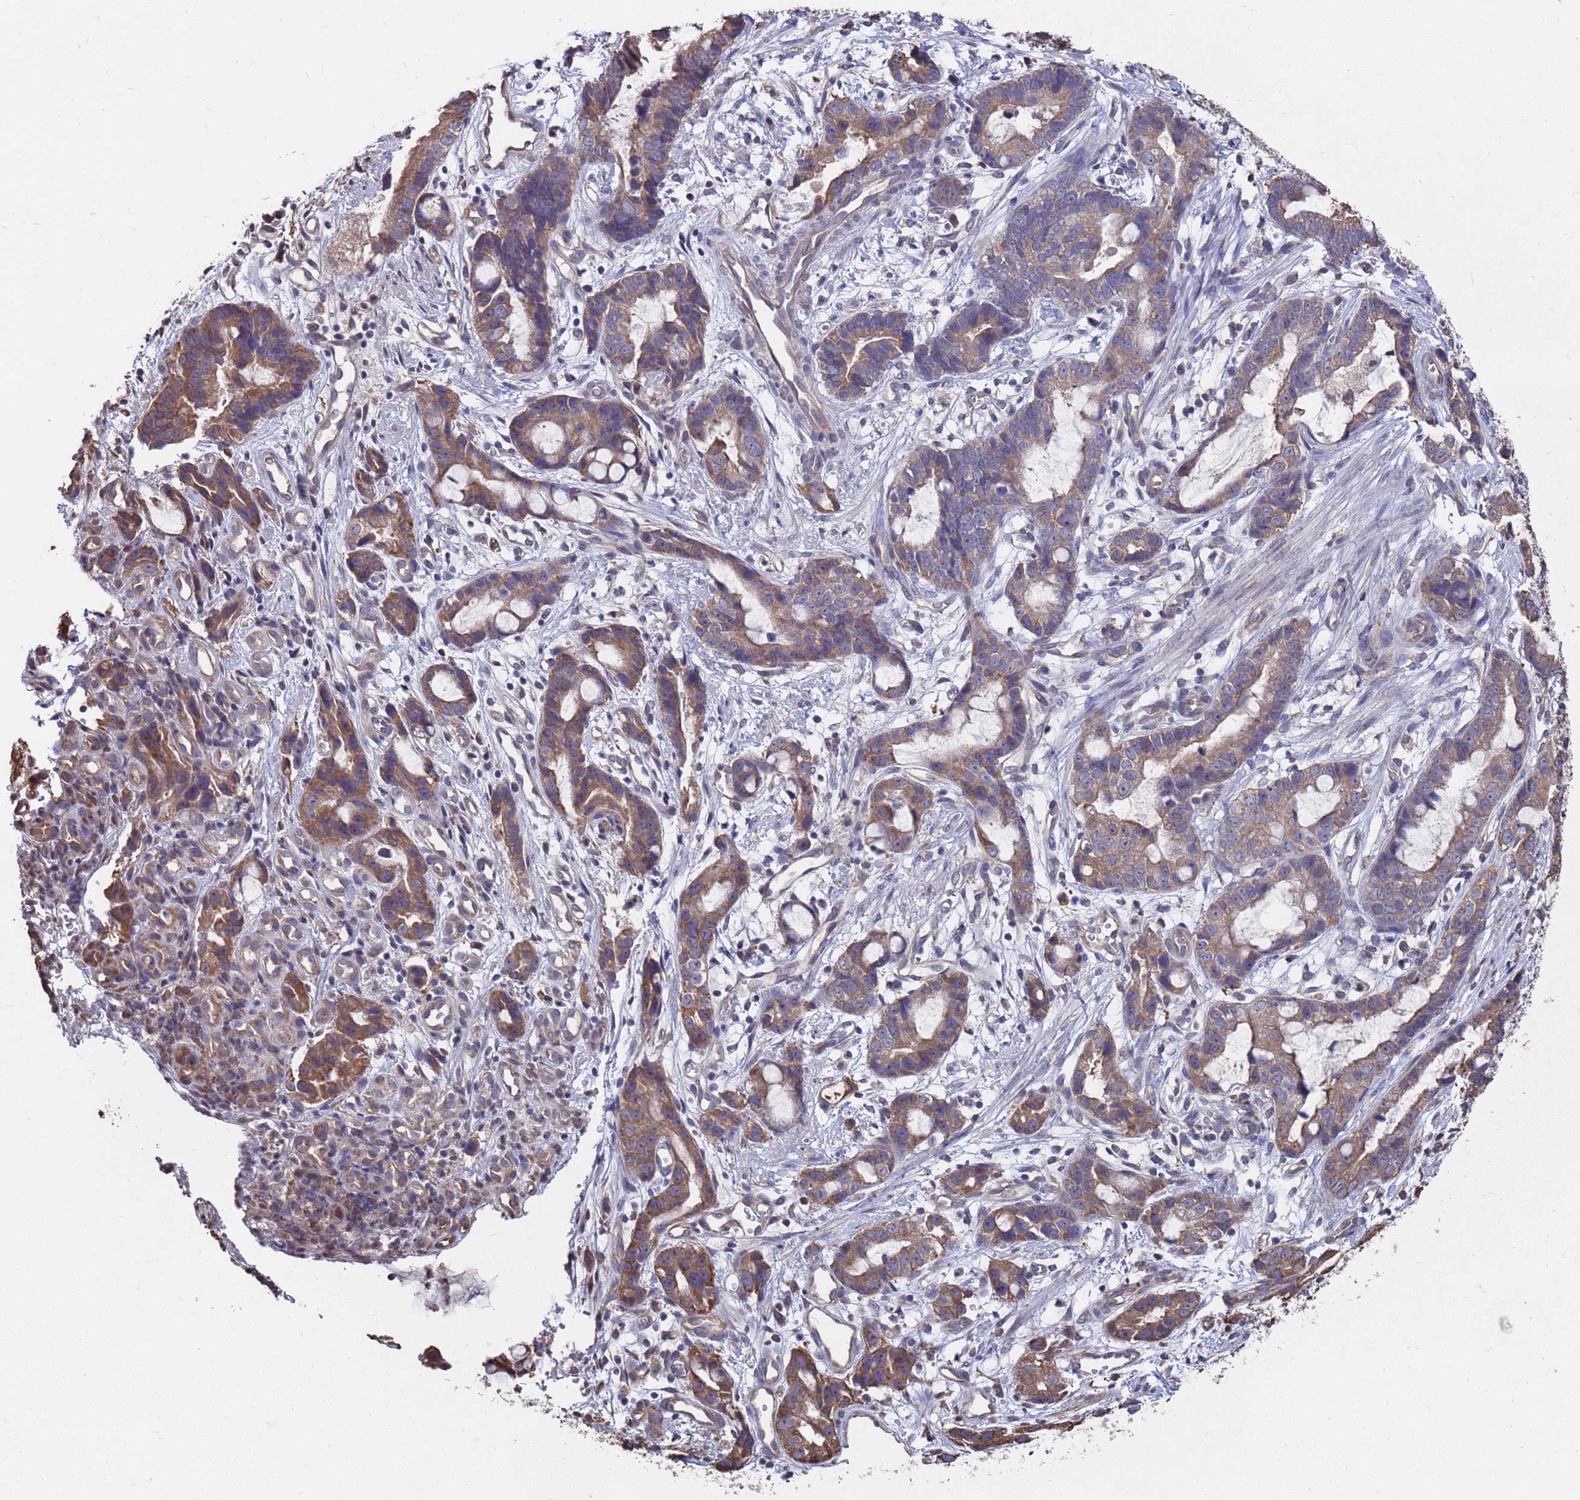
{"staining": {"intensity": "moderate", "quantity": ">75%", "location": "cytoplasmic/membranous"}, "tissue": "stomach cancer", "cell_type": "Tumor cells", "image_type": "cancer", "snomed": [{"axis": "morphology", "description": "Adenocarcinoma, NOS"}, {"axis": "topography", "description": "Stomach"}], "caption": "The micrograph reveals immunohistochemical staining of stomach adenocarcinoma. There is moderate cytoplasmic/membranous expression is seen in about >75% of tumor cells.", "gene": "CFAP119", "patient": {"sex": "male", "age": 55}}